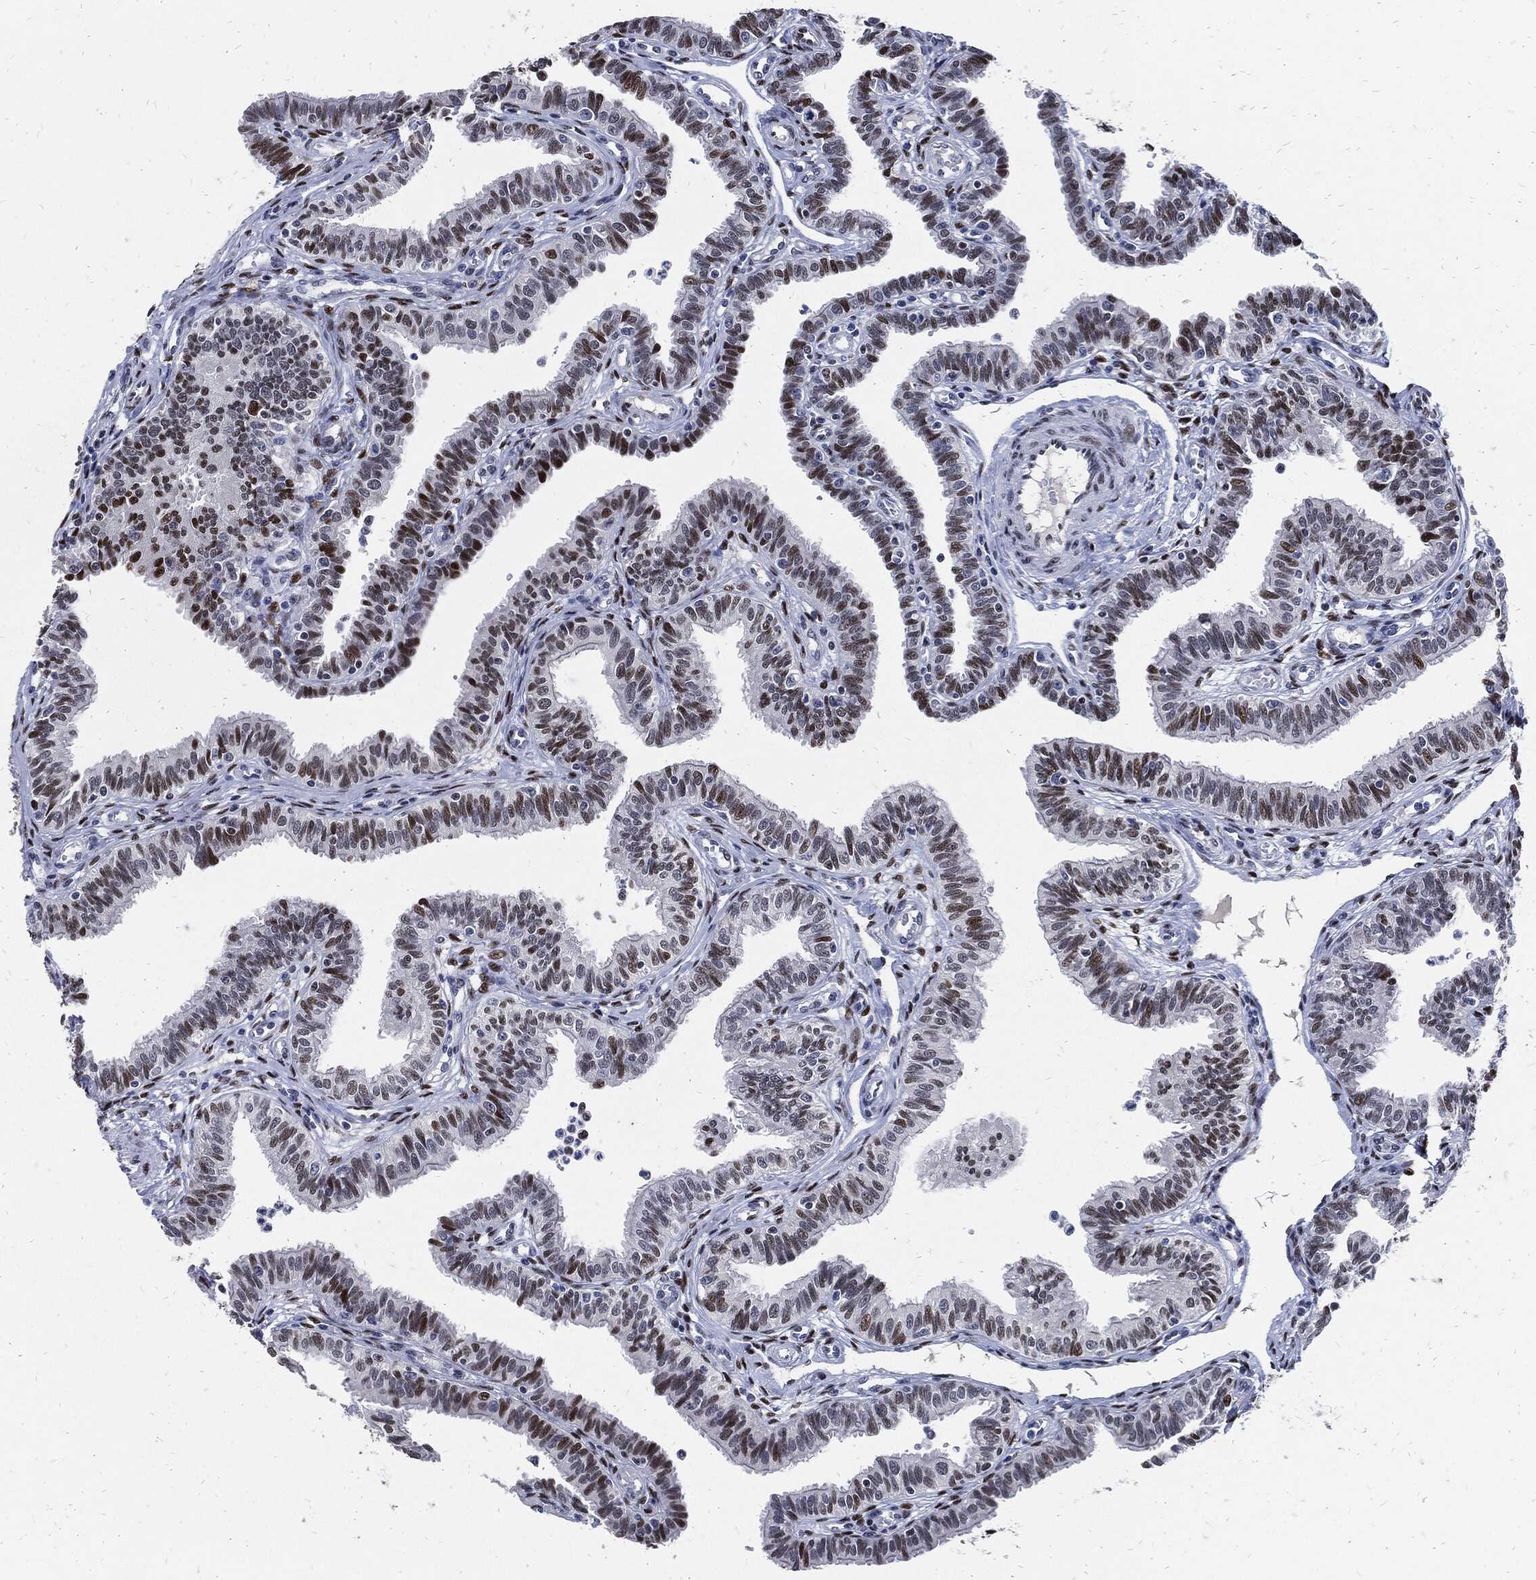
{"staining": {"intensity": "strong", "quantity": "25%-75%", "location": "nuclear"}, "tissue": "fallopian tube", "cell_type": "Glandular cells", "image_type": "normal", "snomed": [{"axis": "morphology", "description": "Normal tissue, NOS"}, {"axis": "topography", "description": "Fallopian tube"}], "caption": "Immunohistochemistry (IHC) staining of unremarkable fallopian tube, which displays high levels of strong nuclear staining in approximately 25%-75% of glandular cells indicating strong nuclear protein staining. The staining was performed using DAB (brown) for protein detection and nuclei were counterstained in hematoxylin (blue).", "gene": "JUN", "patient": {"sex": "female", "age": 36}}